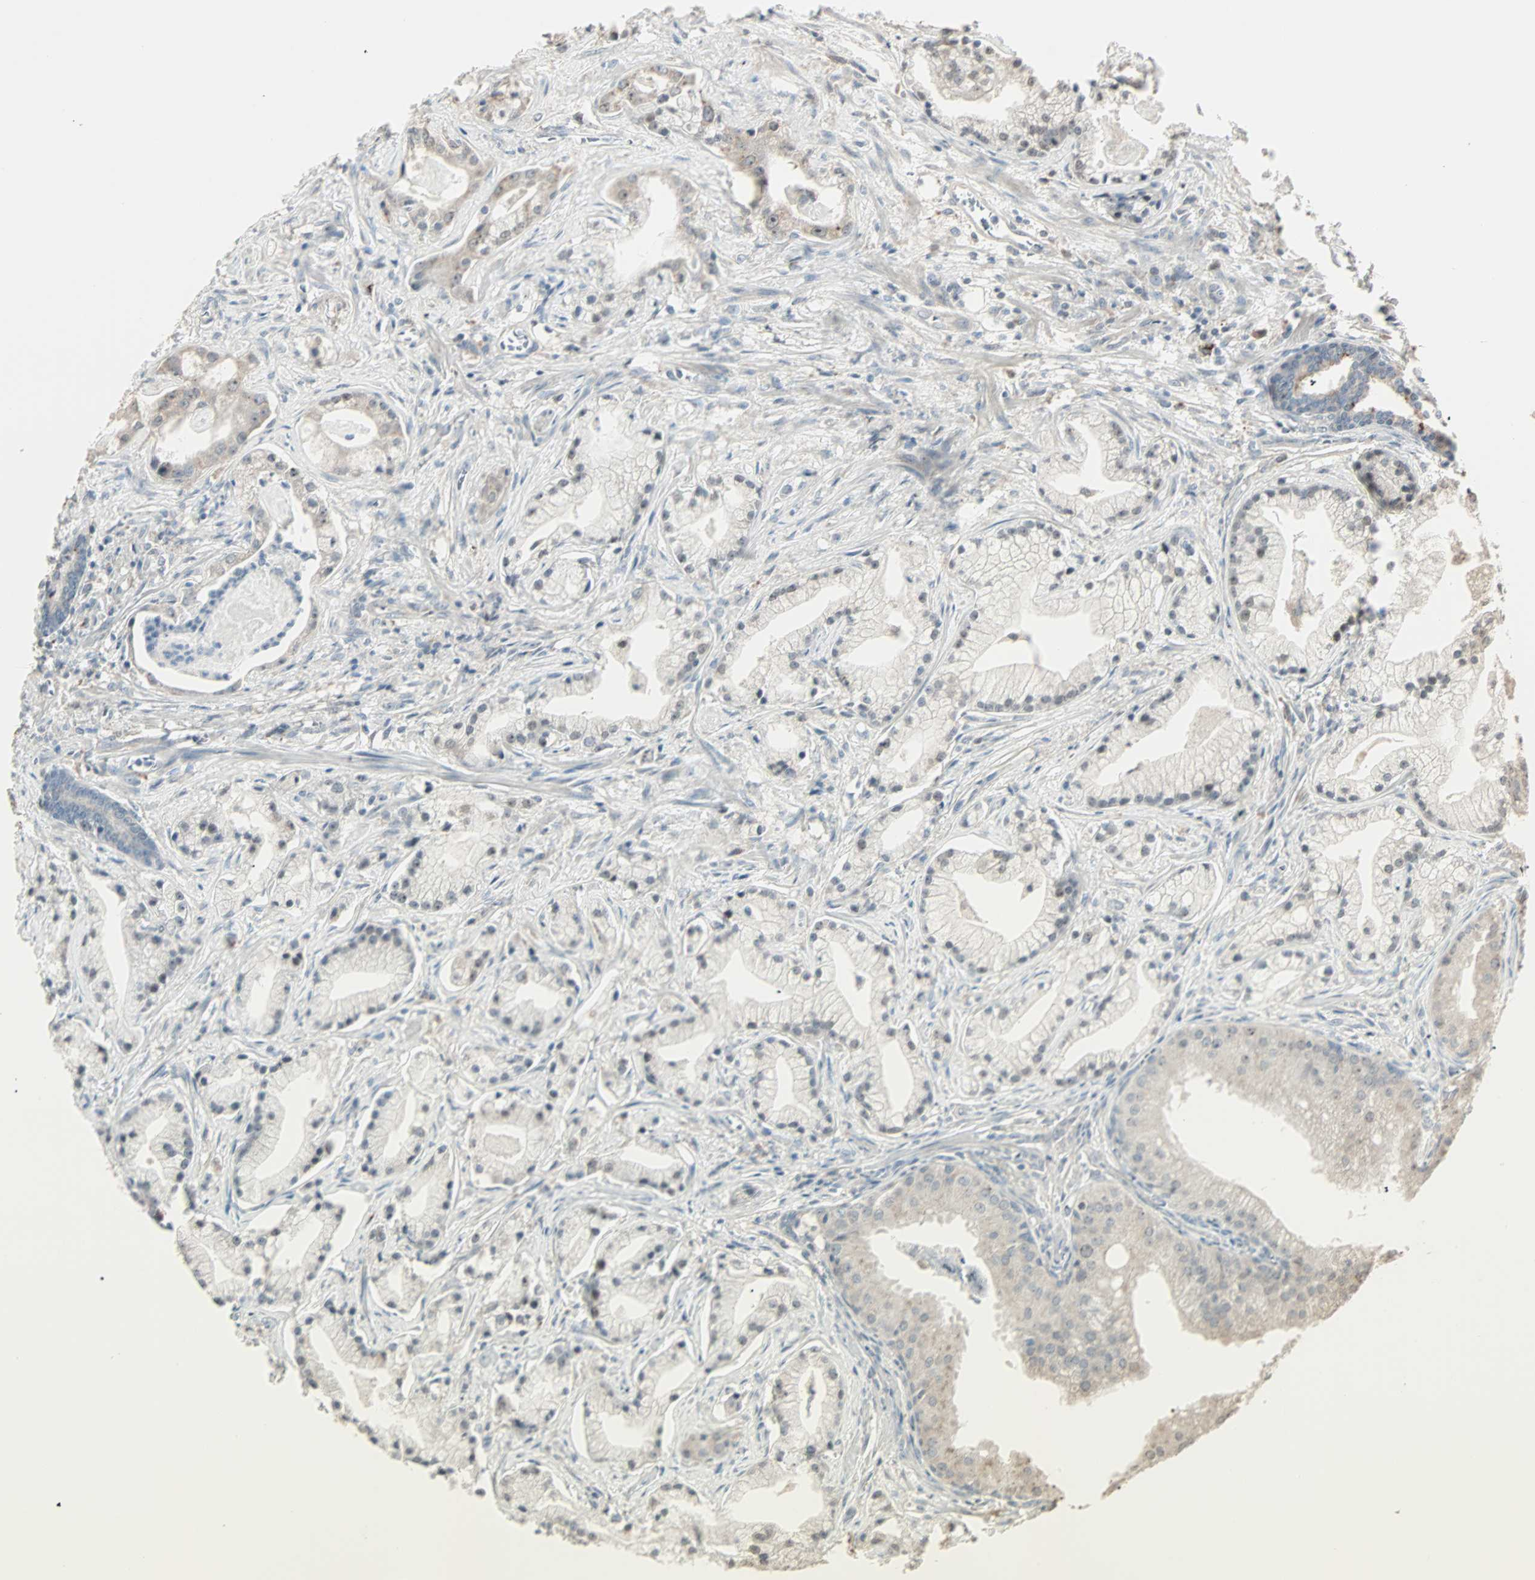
{"staining": {"intensity": "weak", "quantity": ">75%", "location": "cytoplasmic/membranous,nuclear"}, "tissue": "prostate cancer", "cell_type": "Tumor cells", "image_type": "cancer", "snomed": [{"axis": "morphology", "description": "Adenocarcinoma, Low grade"}, {"axis": "topography", "description": "Prostate"}], "caption": "Low-grade adenocarcinoma (prostate) stained for a protein demonstrates weak cytoplasmic/membranous and nuclear positivity in tumor cells. The protein is shown in brown color, while the nuclei are stained blue.", "gene": "KDM4A", "patient": {"sex": "male", "age": 59}}